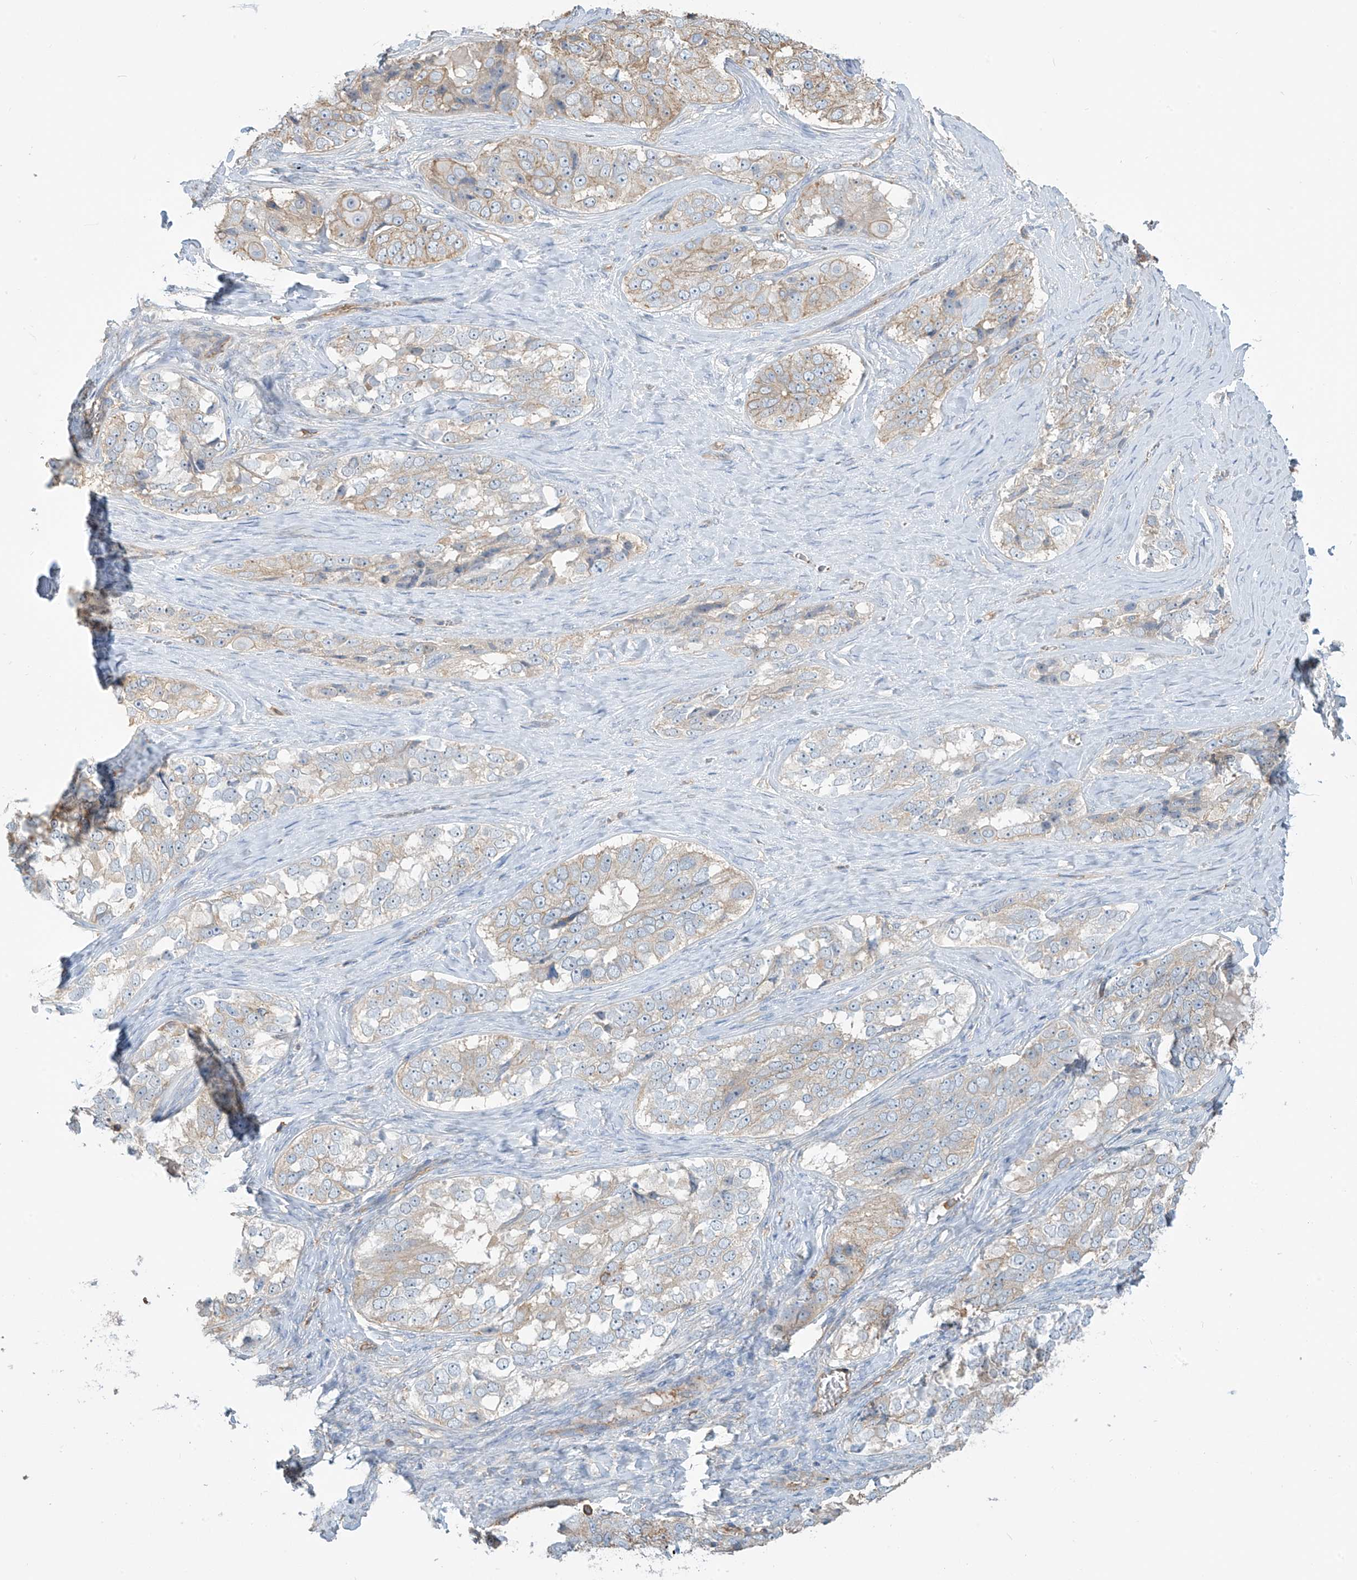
{"staining": {"intensity": "weak", "quantity": "25%-75%", "location": "cytoplasmic/membranous"}, "tissue": "ovarian cancer", "cell_type": "Tumor cells", "image_type": "cancer", "snomed": [{"axis": "morphology", "description": "Carcinoma, endometroid"}, {"axis": "topography", "description": "Ovary"}], "caption": "The histopathology image shows immunohistochemical staining of ovarian cancer (endometroid carcinoma). There is weak cytoplasmic/membranous staining is appreciated in about 25%-75% of tumor cells.", "gene": "ZNF846", "patient": {"sex": "female", "age": 51}}